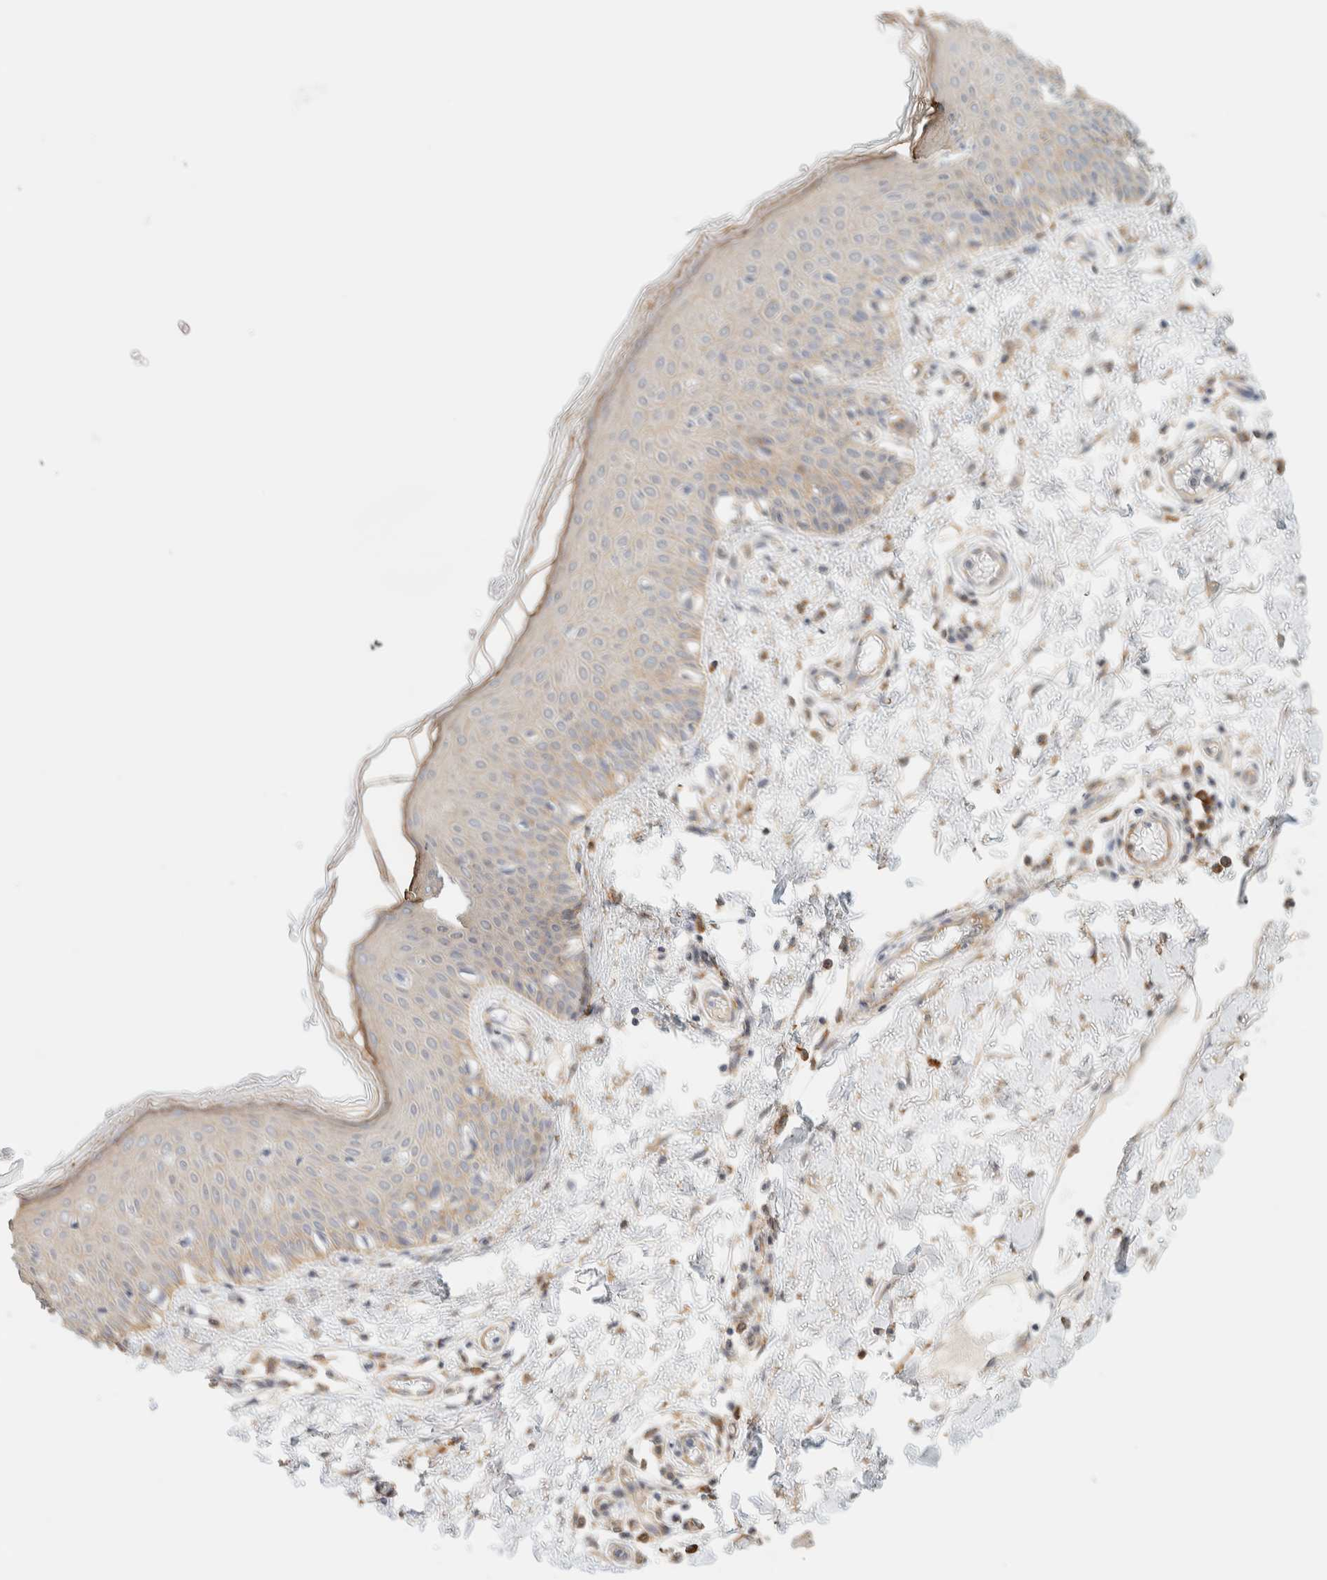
{"staining": {"intensity": "weak", "quantity": "25%-75%", "location": "cytoplasmic/membranous"}, "tissue": "skin", "cell_type": "Fibroblasts", "image_type": "normal", "snomed": [{"axis": "morphology", "description": "Normal tissue, NOS"}, {"axis": "morphology", "description": "Inflammation, NOS"}, {"axis": "topography", "description": "Skin"}], "caption": "High-magnification brightfield microscopy of normal skin stained with DAB (brown) and counterstained with hematoxylin (blue). fibroblasts exhibit weak cytoplasmic/membranous positivity is appreciated in approximately25%-75% of cells.", "gene": "TBC1D8B", "patient": {"sex": "female", "age": 44}}